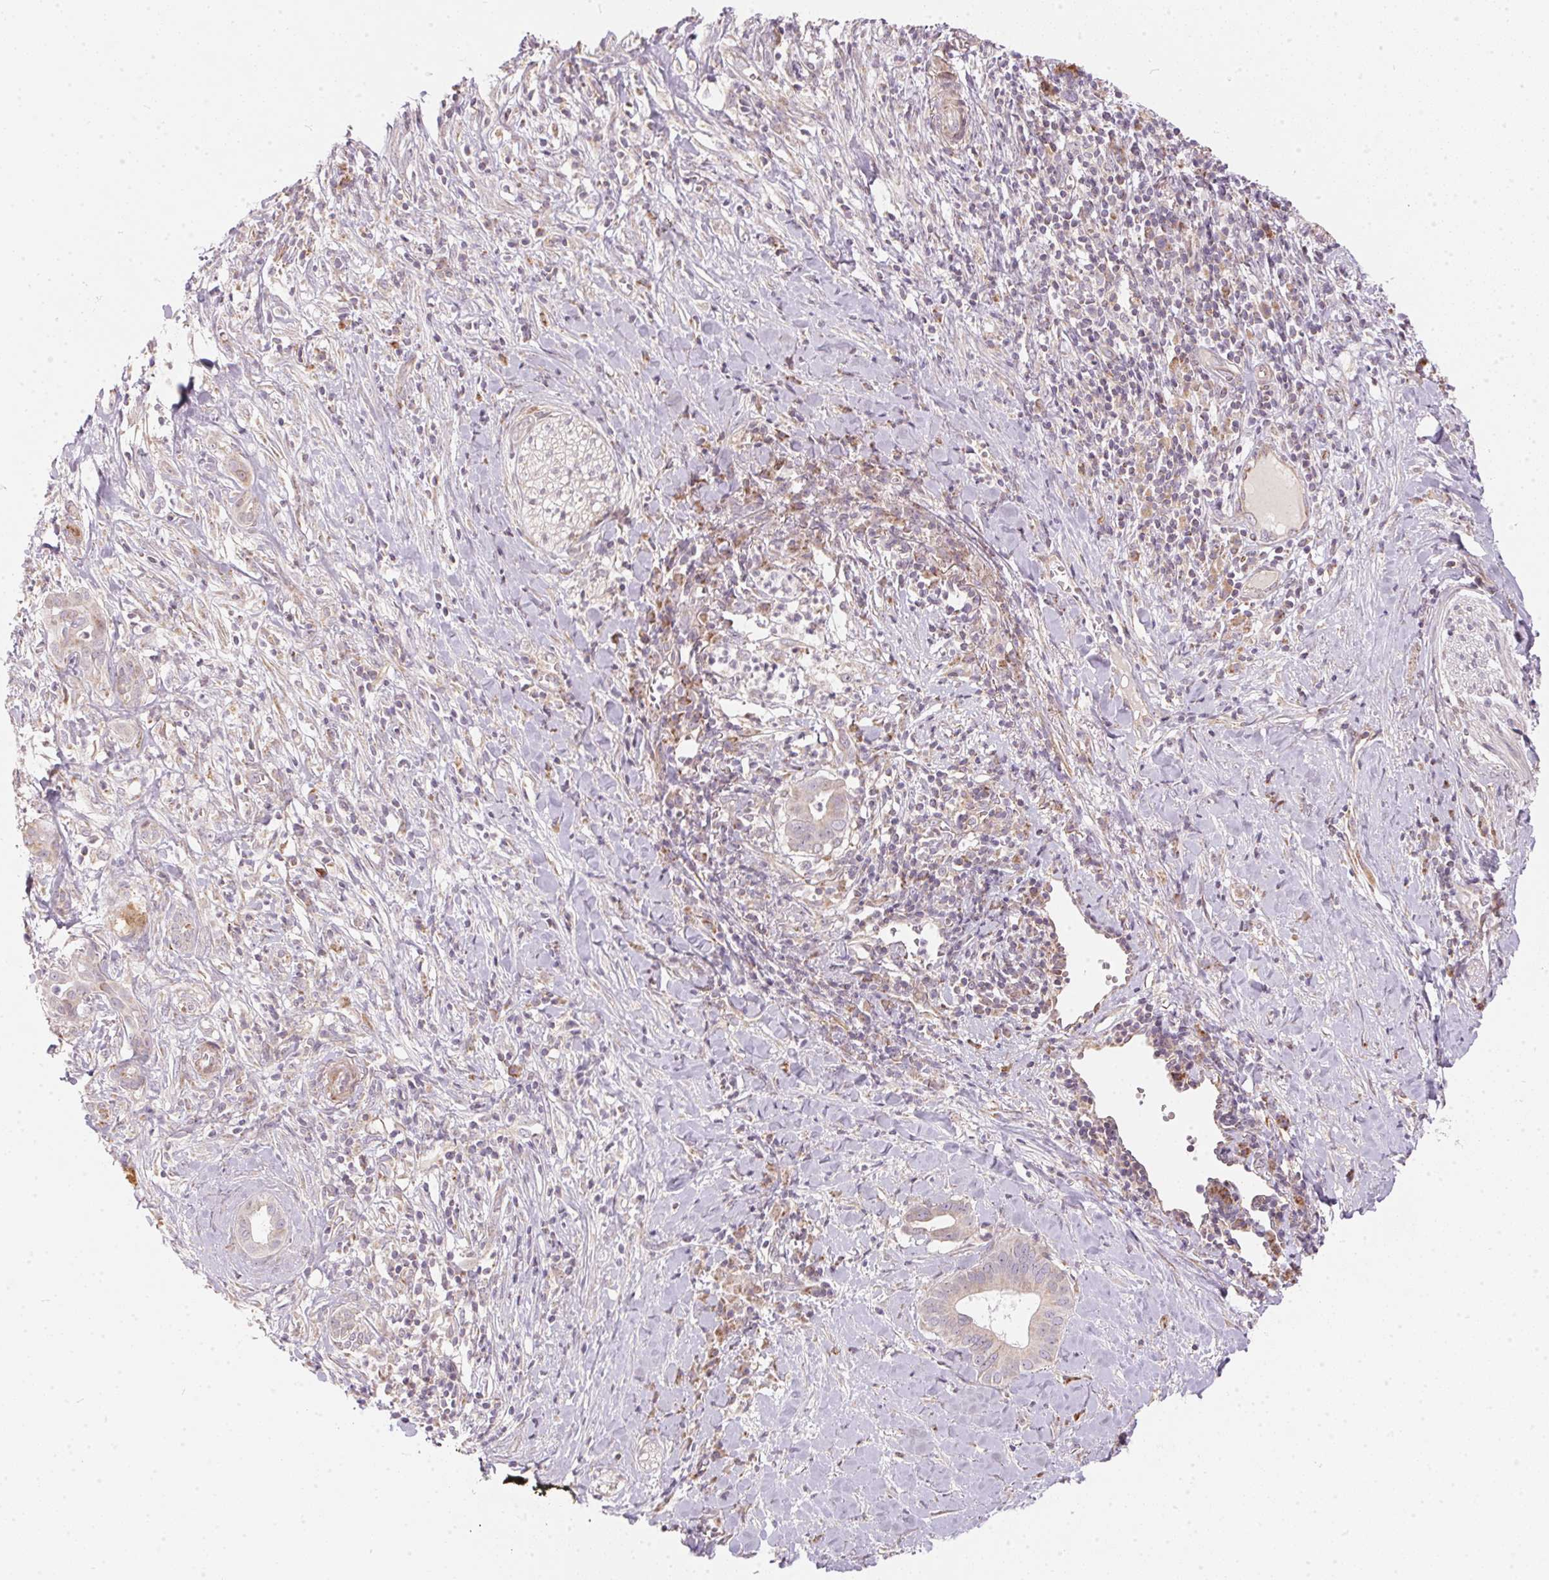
{"staining": {"intensity": "negative", "quantity": "none", "location": "none"}, "tissue": "pancreatic cancer", "cell_type": "Tumor cells", "image_type": "cancer", "snomed": [{"axis": "morphology", "description": "Adenocarcinoma, NOS"}, {"axis": "topography", "description": "Pancreas"}], "caption": "Tumor cells show no significant protein expression in pancreatic cancer (adenocarcinoma).", "gene": "VWA5B2", "patient": {"sex": "male", "age": 61}}